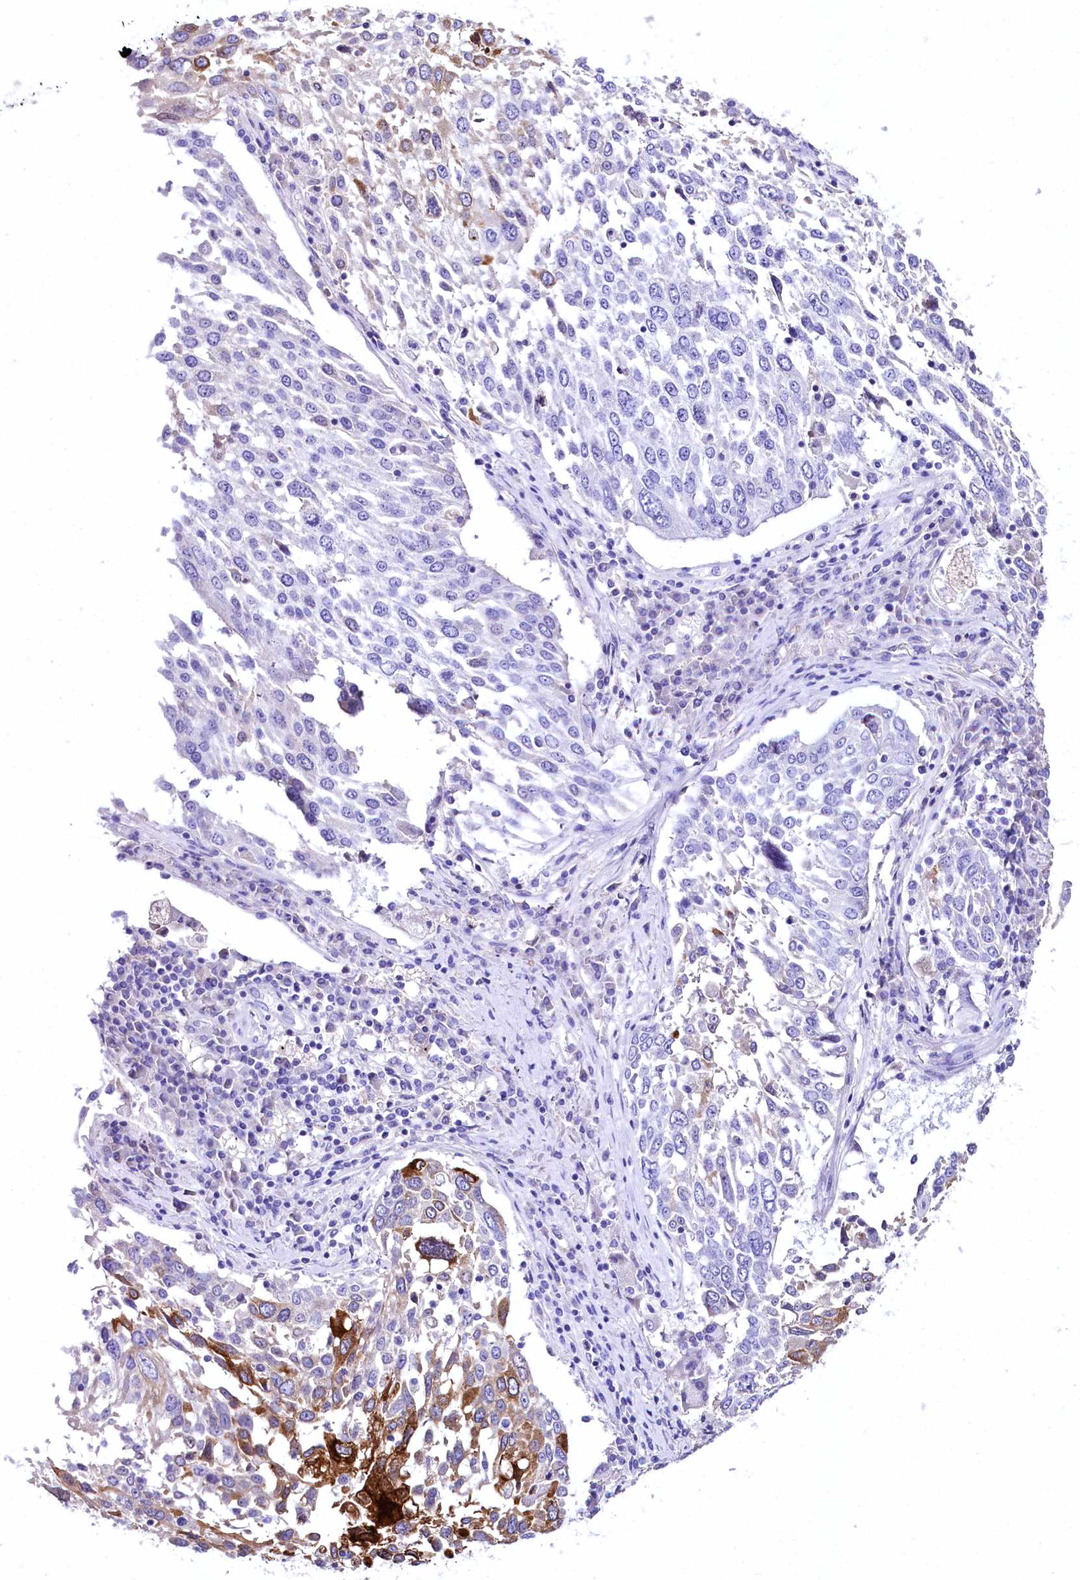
{"staining": {"intensity": "strong", "quantity": "25%-75%", "location": "cytoplasmic/membranous"}, "tissue": "lung cancer", "cell_type": "Tumor cells", "image_type": "cancer", "snomed": [{"axis": "morphology", "description": "Squamous cell carcinoma, NOS"}, {"axis": "topography", "description": "Lung"}], "caption": "Lung cancer tissue exhibits strong cytoplasmic/membranous positivity in about 25%-75% of tumor cells, visualized by immunohistochemistry. The staining was performed using DAB (3,3'-diaminobenzidine), with brown indicating positive protein expression. Nuclei are stained blue with hematoxylin.", "gene": "A2ML1", "patient": {"sex": "male", "age": 65}}